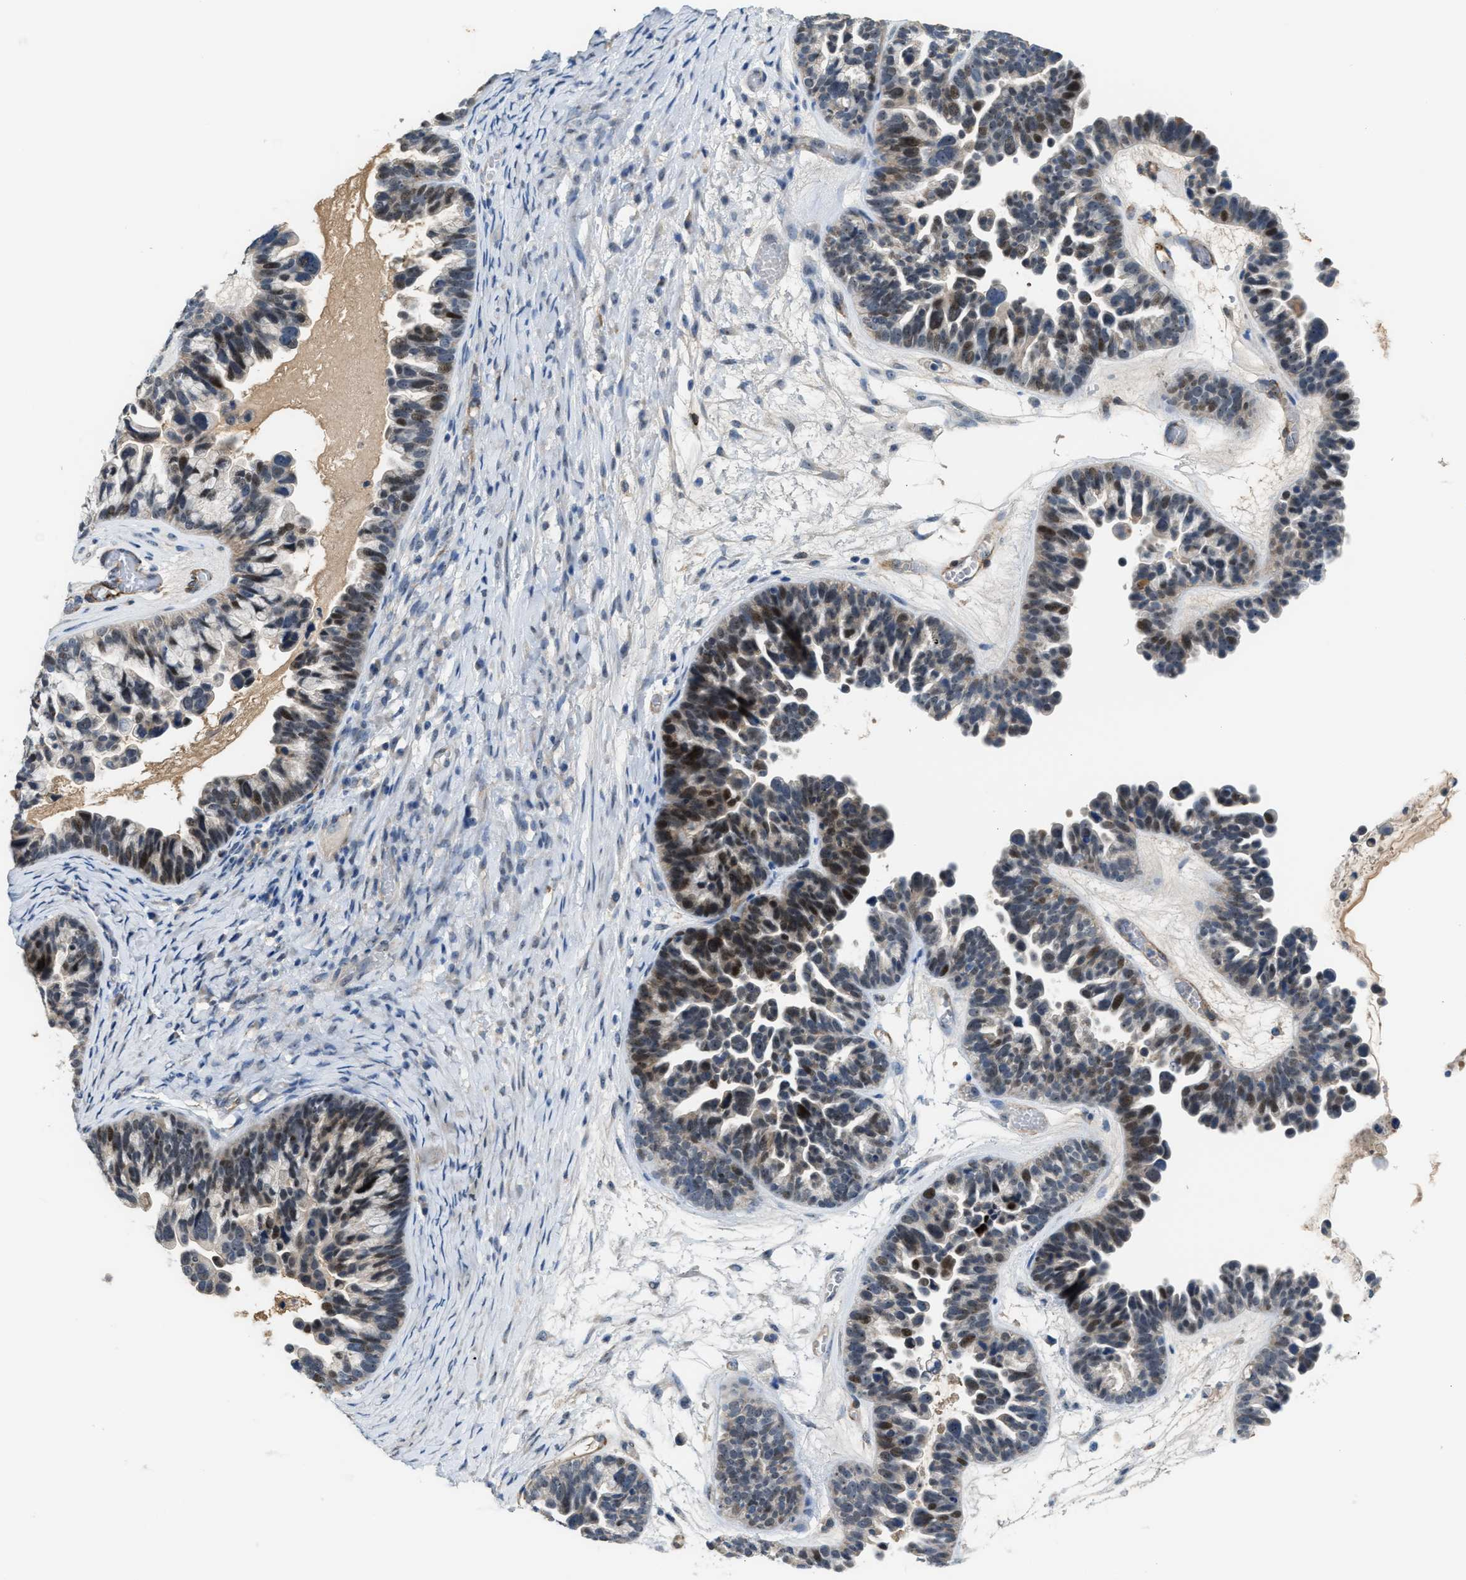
{"staining": {"intensity": "moderate", "quantity": "25%-75%", "location": "nuclear"}, "tissue": "ovarian cancer", "cell_type": "Tumor cells", "image_type": "cancer", "snomed": [{"axis": "morphology", "description": "Cystadenocarcinoma, serous, NOS"}, {"axis": "topography", "description": "Ovary"}], "caption": "A photomicrograph showing moderate nuclear staining in about 25%-75% of tumor cells in ovarian cancer, as visualized by brown immunohistochemical staining.", "gene": "ZNF783", "patient": {"sex": "female", "age": 56}}